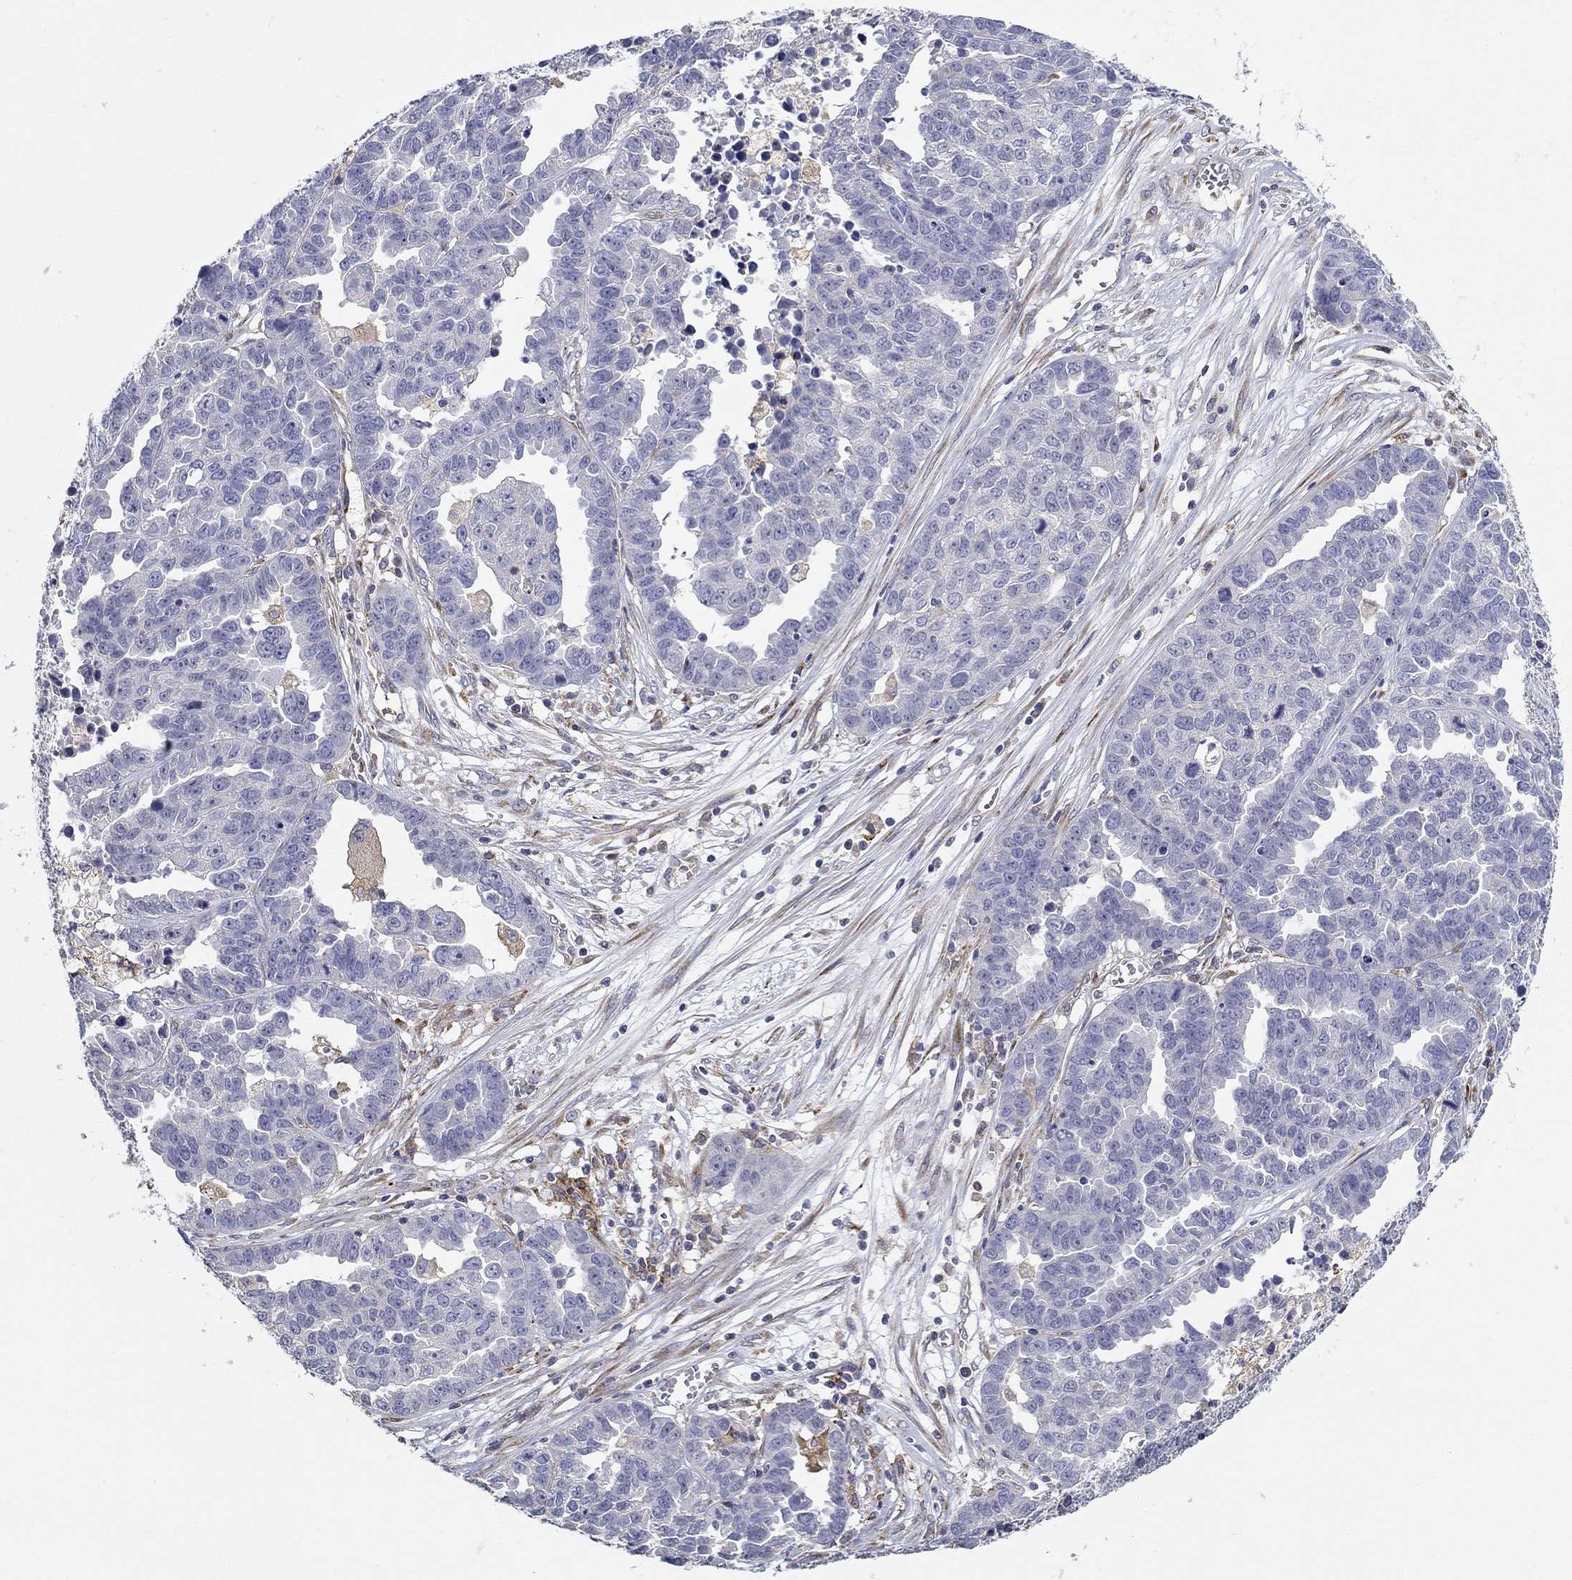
{"staining": {"intensity": "negative", "quantity": "none", "location": "none"}, "tissue": "ovarian cancer", "cell_type": "Tumor cells", "image_type": "cancer", "snomed": [{"axis": "morphology", "description": "Cystadenocarcinoma, serous, NOS"}, {"axis": "topography", "description": "Ovary"}], "caption": "Ovarian cancer was stained to show a protein in brown. There is no significant expression in tumor cells.", "gene": "QRFPR", "patient": {"sex": "female", "age": 87}}